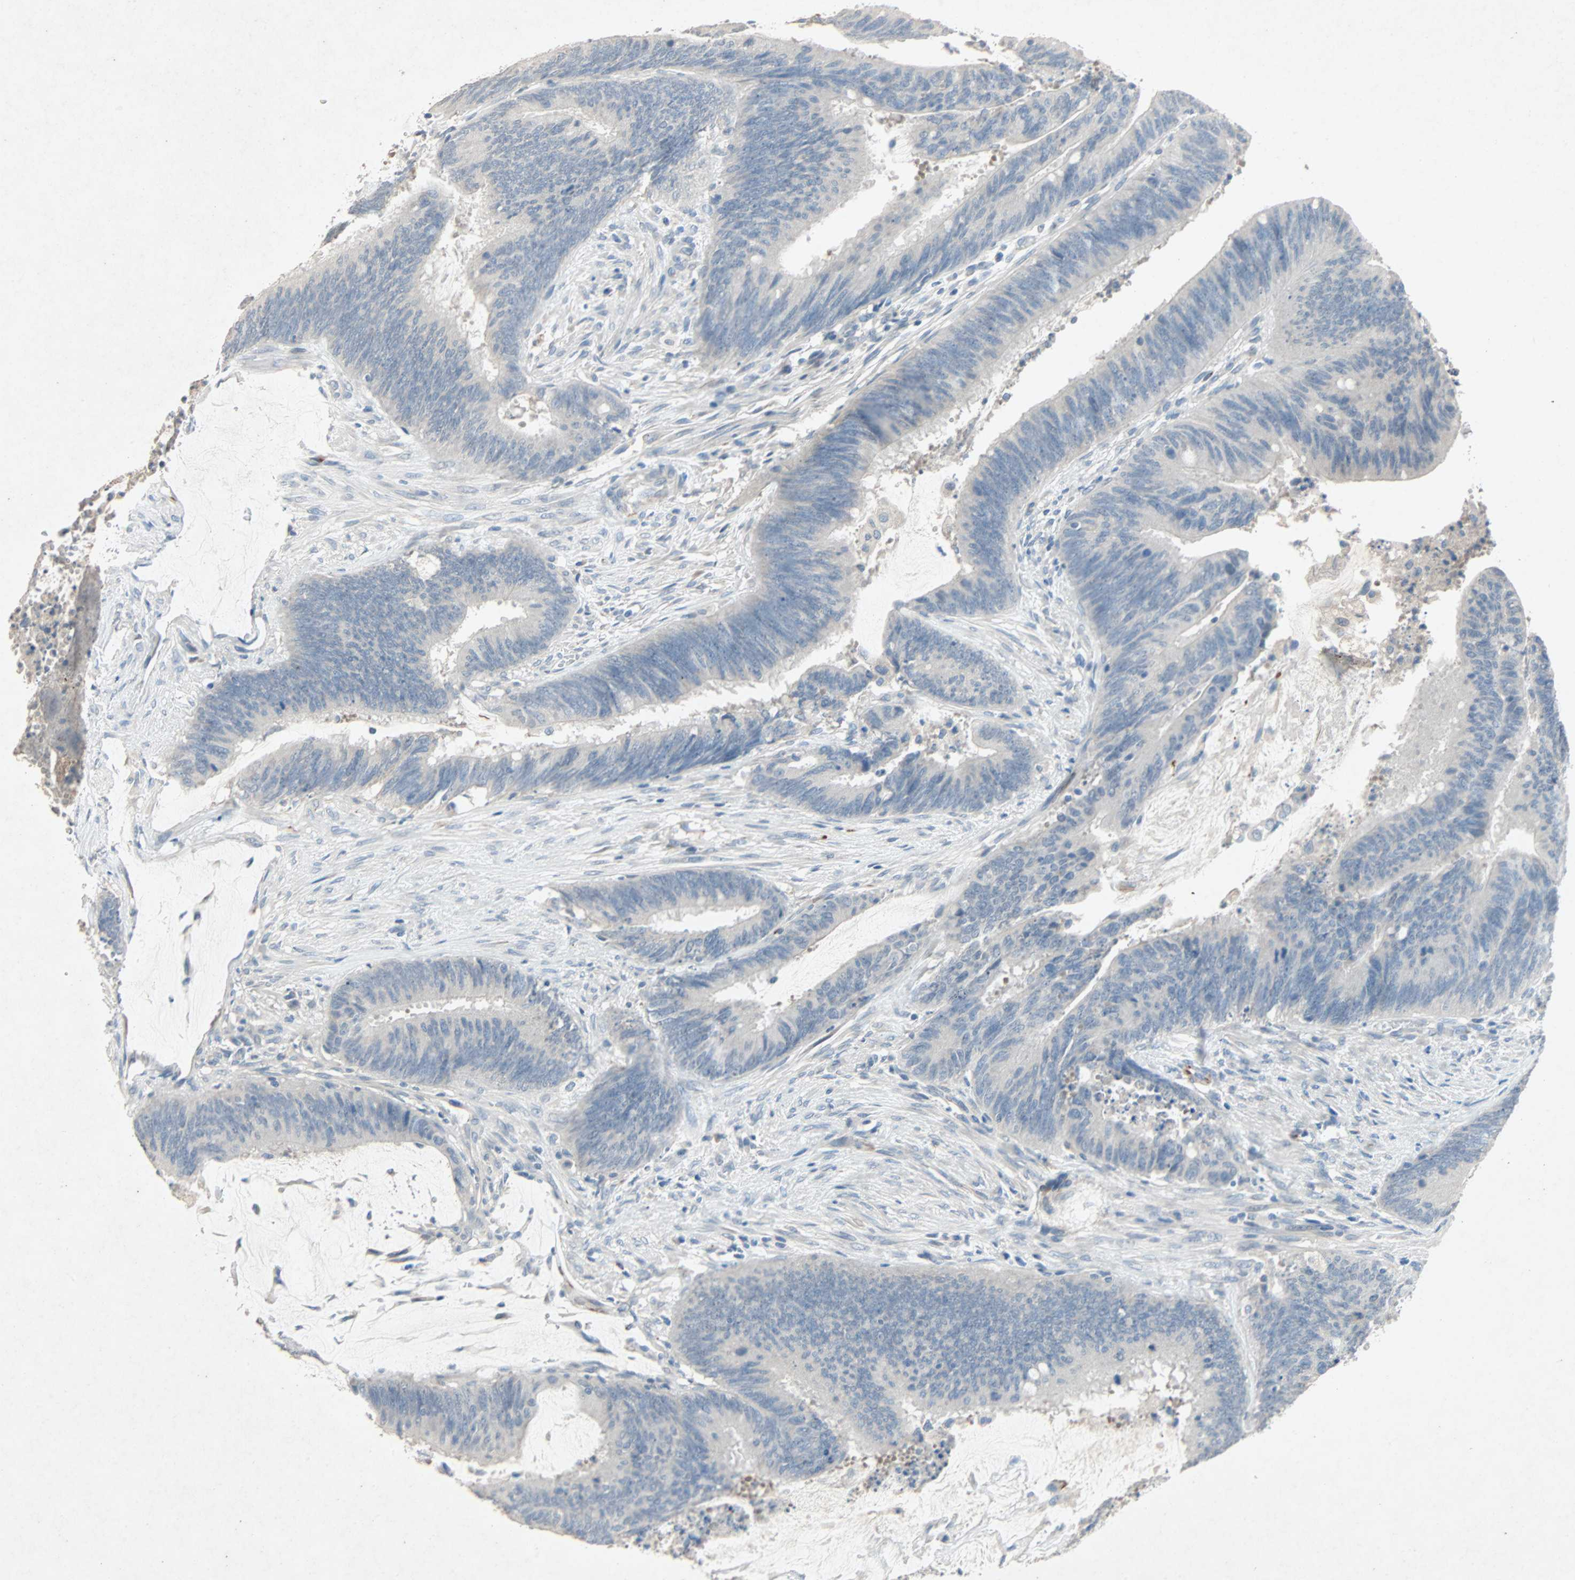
{"staining": {"intensity": "negative", "quantity": "none", "location": "none"}, "tissue": "colorectal cancer", "cell_type": "Tumor cells", "image_type": "cancer", "snomed": [{"axis": "morphology", "description": "Adenocarcinoma, NOS"}, {"axis": "topography", "description": "Rectum"}], "caption": "This is an immunohistochemistry (IHC) image of human colorectal cancer (adenocarcinoma). There is no positivity in tumor cells.", "gene": "PCDHB2", "patient": {"sex": "female", "age": 66}}